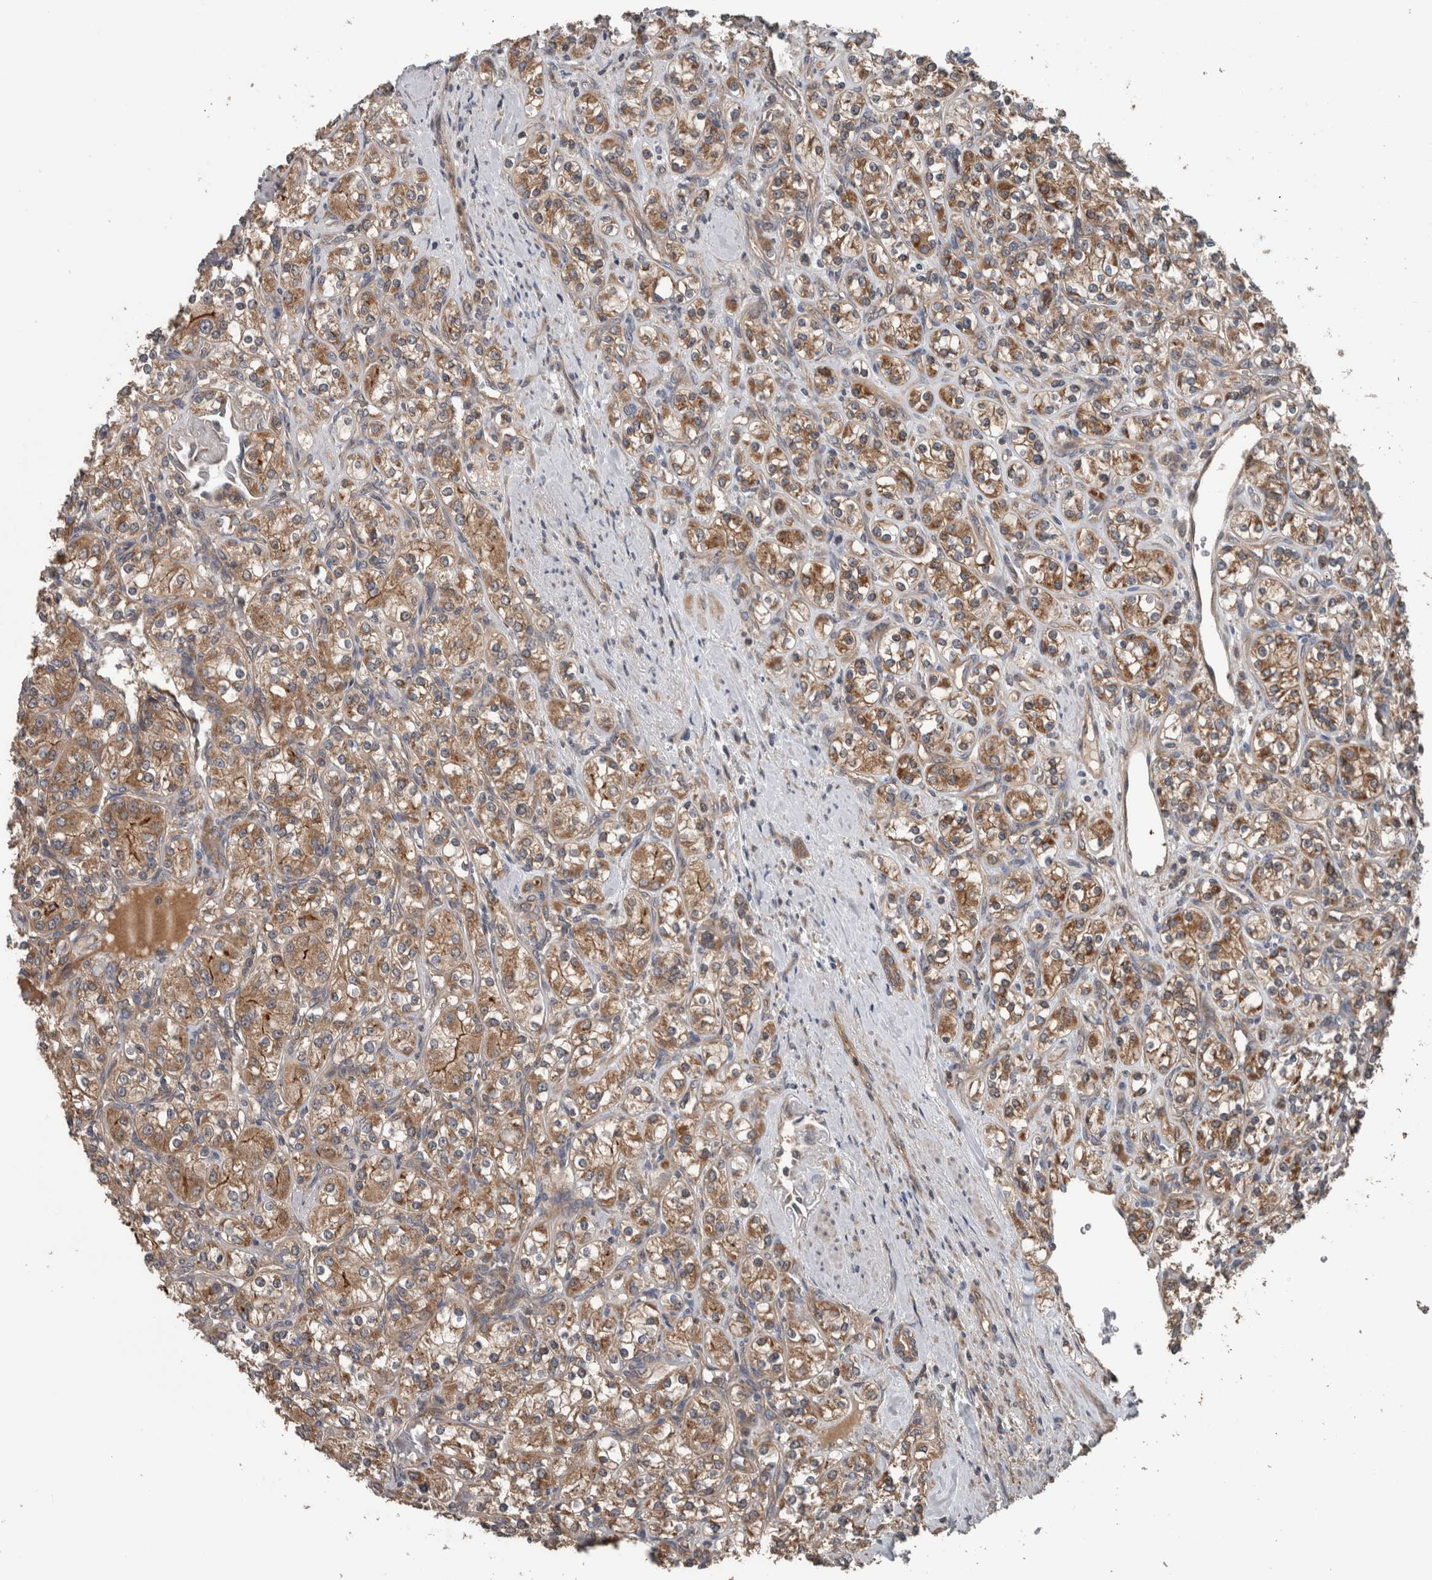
{"staining": {"intensity": "moderate", "quantity": ">75%", "location": "cytoplasmic/membranous"}, "tissue": "renal cancer", "cell_type": "Tumor cells", "image_type": "cancer", "snomed": [{"axis": "morphology", "description": "Adenocarcinoma, NOS"}, {"axis": "topography", "description": "Kidney"}], "caption": "Immunohistochemistry (IHC) (DAB (3,3'-diaminobenzidine)) staining of renal cancer (adenocarcinoma) reveals moderate cytoplasmic/membranous protein expression in approximately >75% of tumor cells. (brown staining indicates protein expression, while blue staining denotes nuclei).", "gene": "RIOK3", "patient": {"sex": "male", "age": 77}}